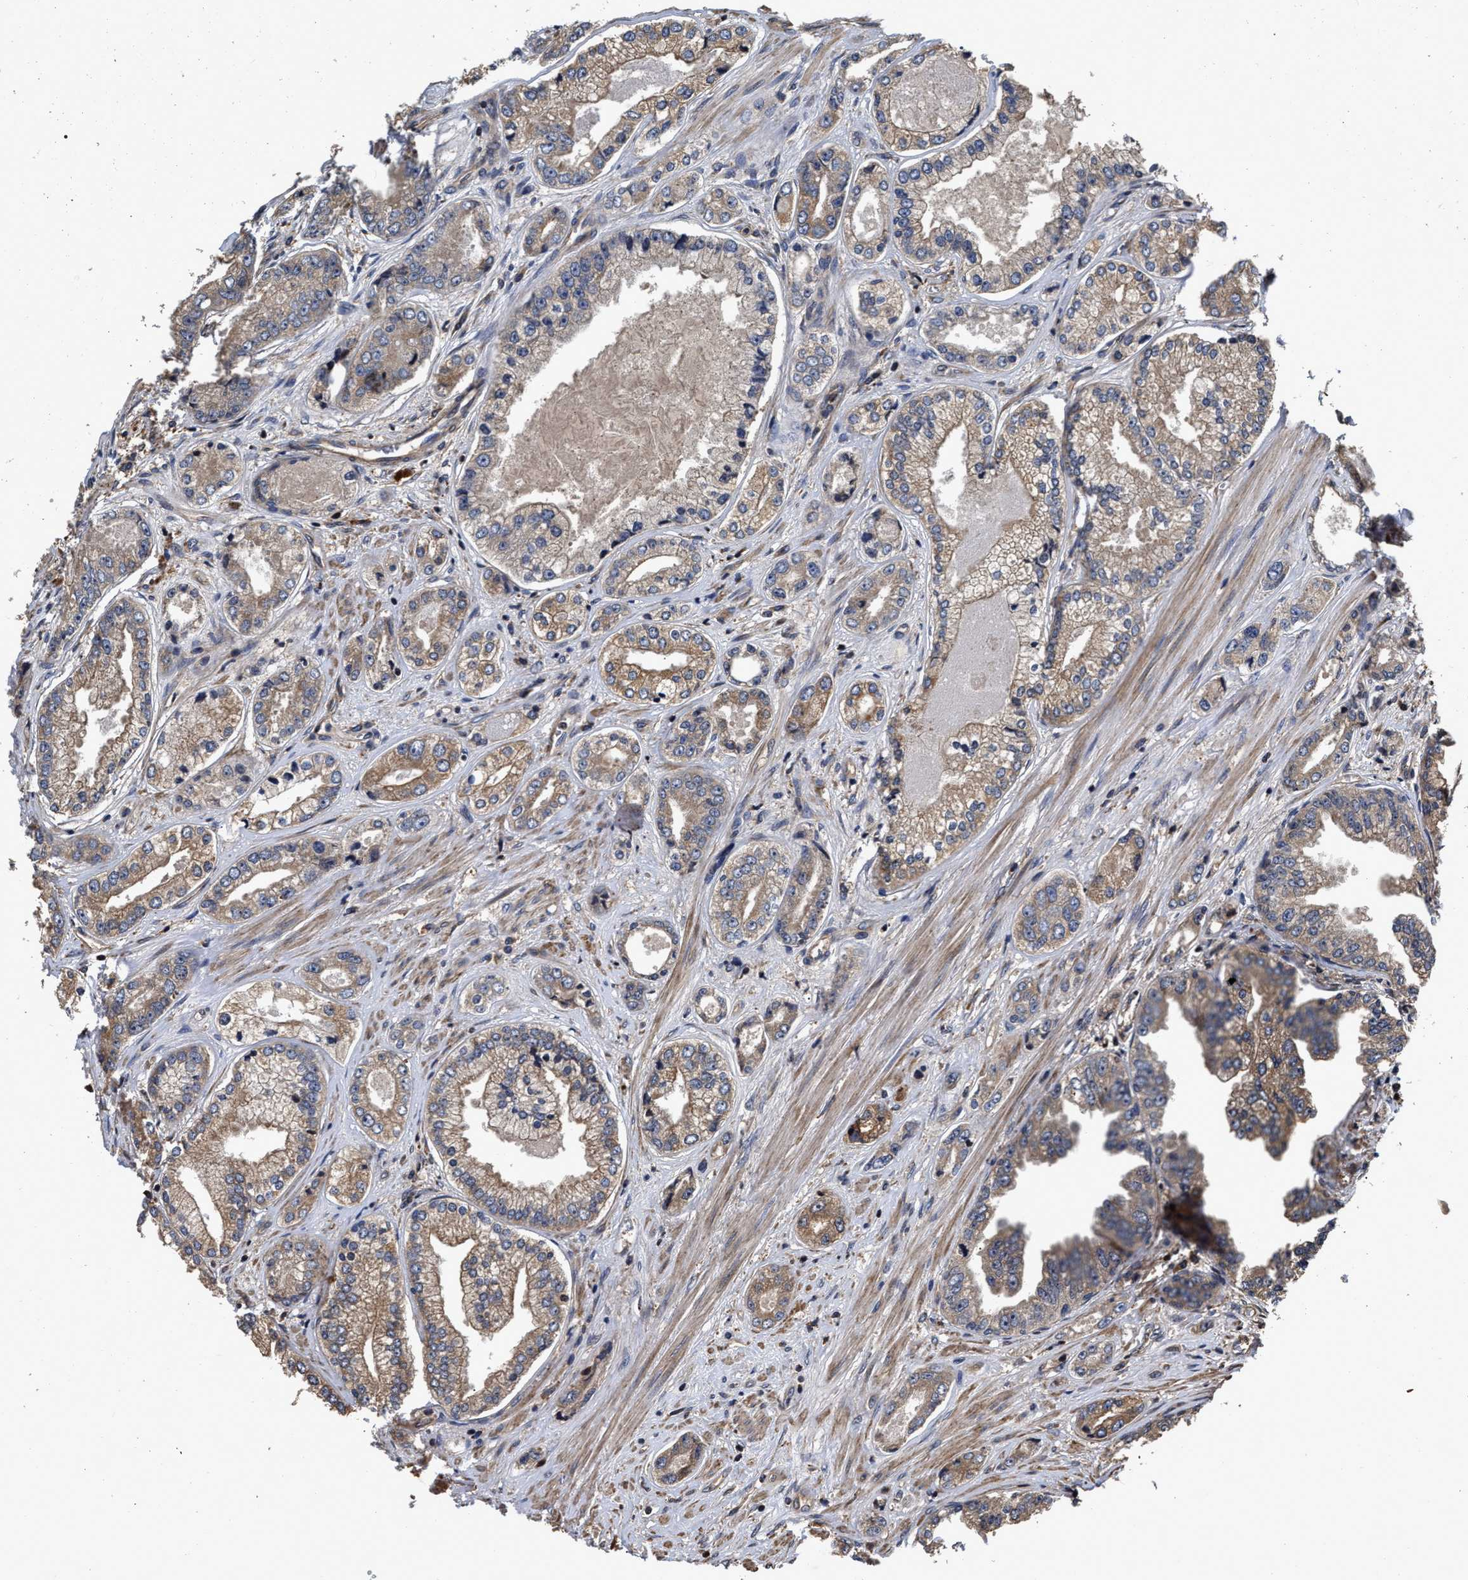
{"staining": {"intensity": "weak", "quantity": ">75%", "location": "cytoplasmic/membranous"}, "tissue": "prostate cancer", "cell_type": "Tumor cells", "image_type": "cancer", "snomed": [{"axis": "morphology", "description": "Adenocarcinoma, High grade"}, {"axis": "topography", "description": "Prostate"}], "caption": "Protein expression analysis of human high-grade adenocarcinoma (prostate) reveals weak cytoplasmic/membranous expression in approximately >75% of tumor cells.", "gene": "ABCG8", "patient": {"sex": "male", "age": 61}}